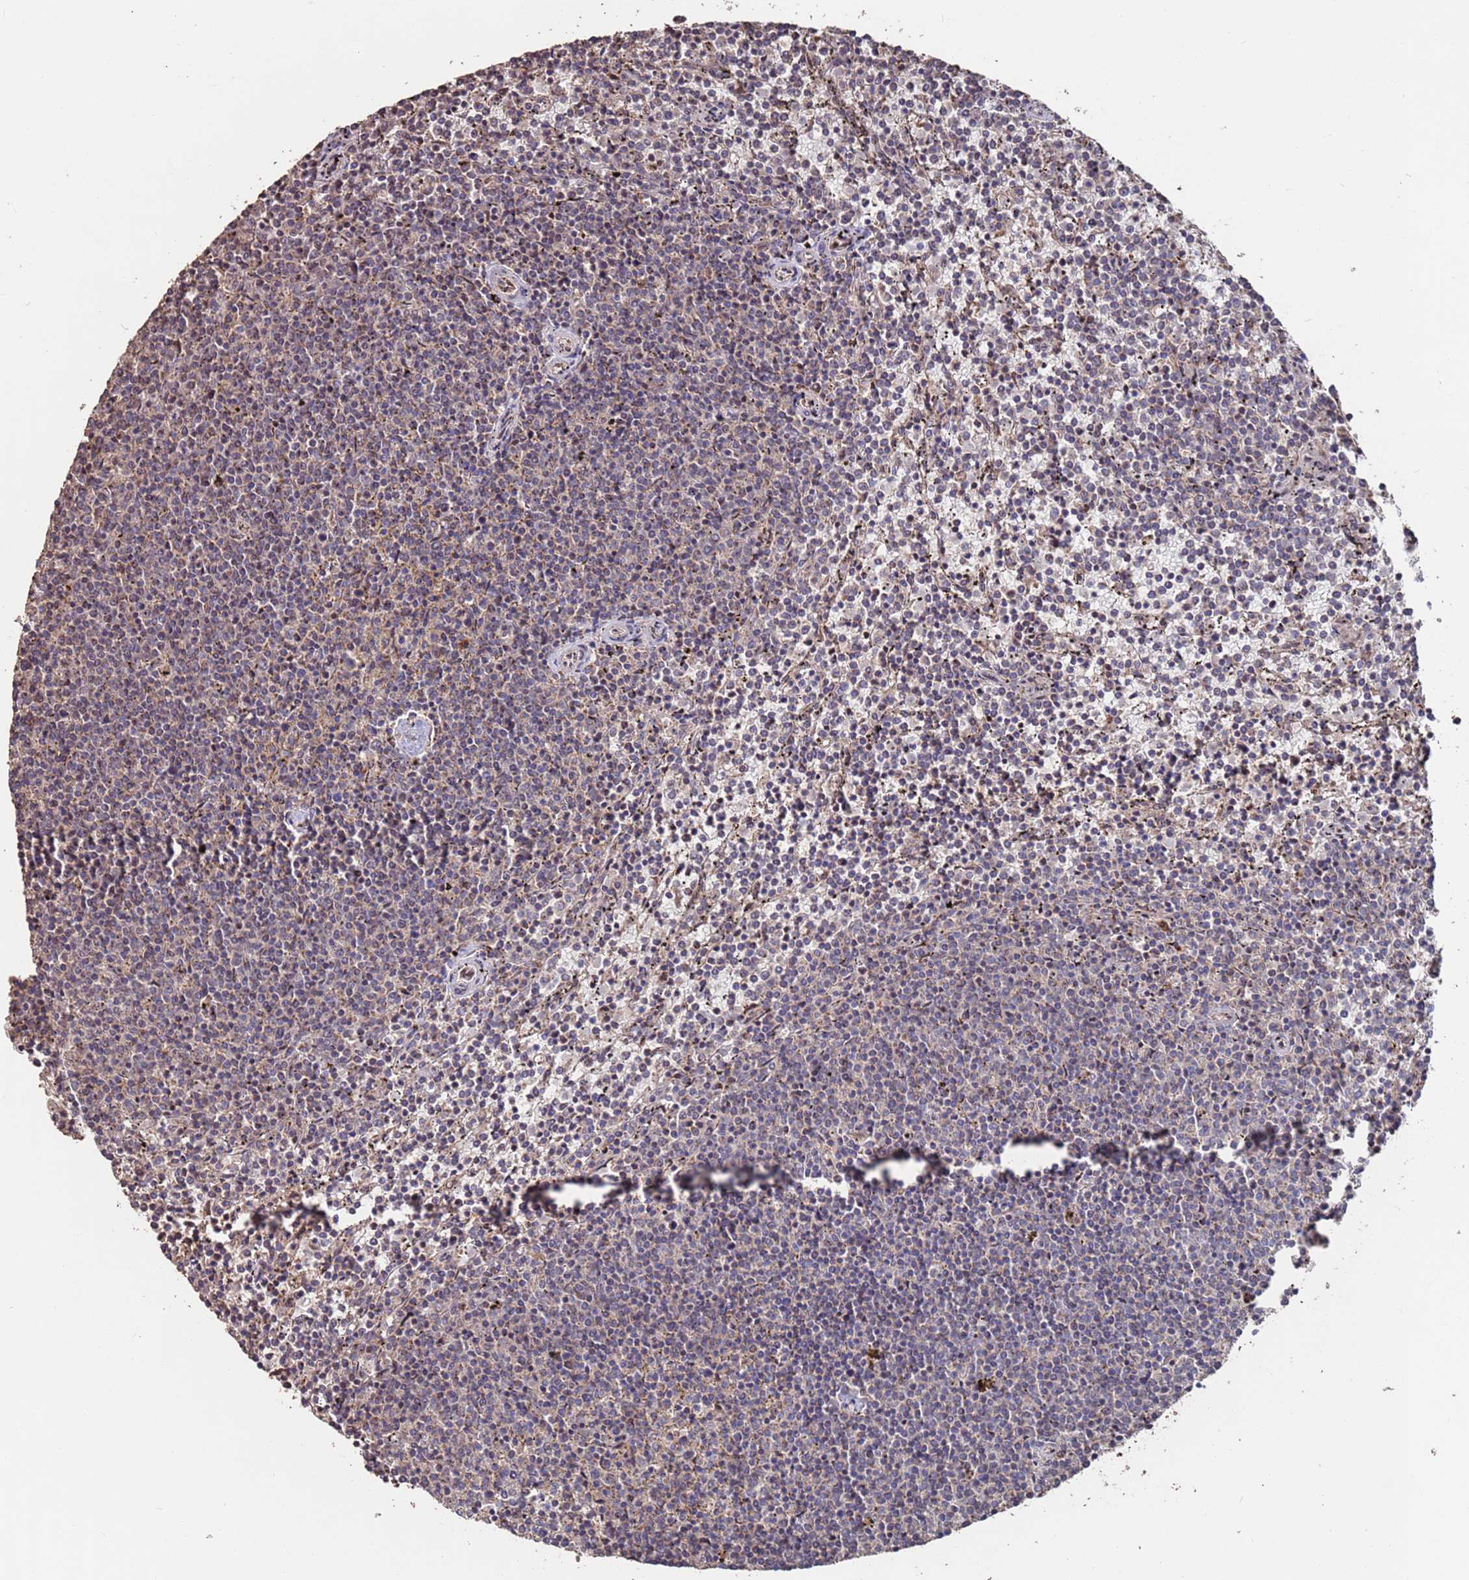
{"staining": {"intensity": "negative", "quantity": "none", "location": "none"}, "tissue": "lymphoma", "cell_type": "Tumor cells", "image_type": "cancer", "snomed": [{"axis": "morphology", "description": "Malignant lymphoma, non-Hodgkin's type, Low grade"}, {"axis": "topography", "description": "Spleen"}], "caption": "Tumor cells show no significant positivity in lymphoma. The staining was performed using DAB to visualize the protein expression in brown, while the nuclei were stained in blue with hematoxylin (Magnification: 20x).", "gene": "PRR7", "patient": {"sex": "female", "age": 50}}